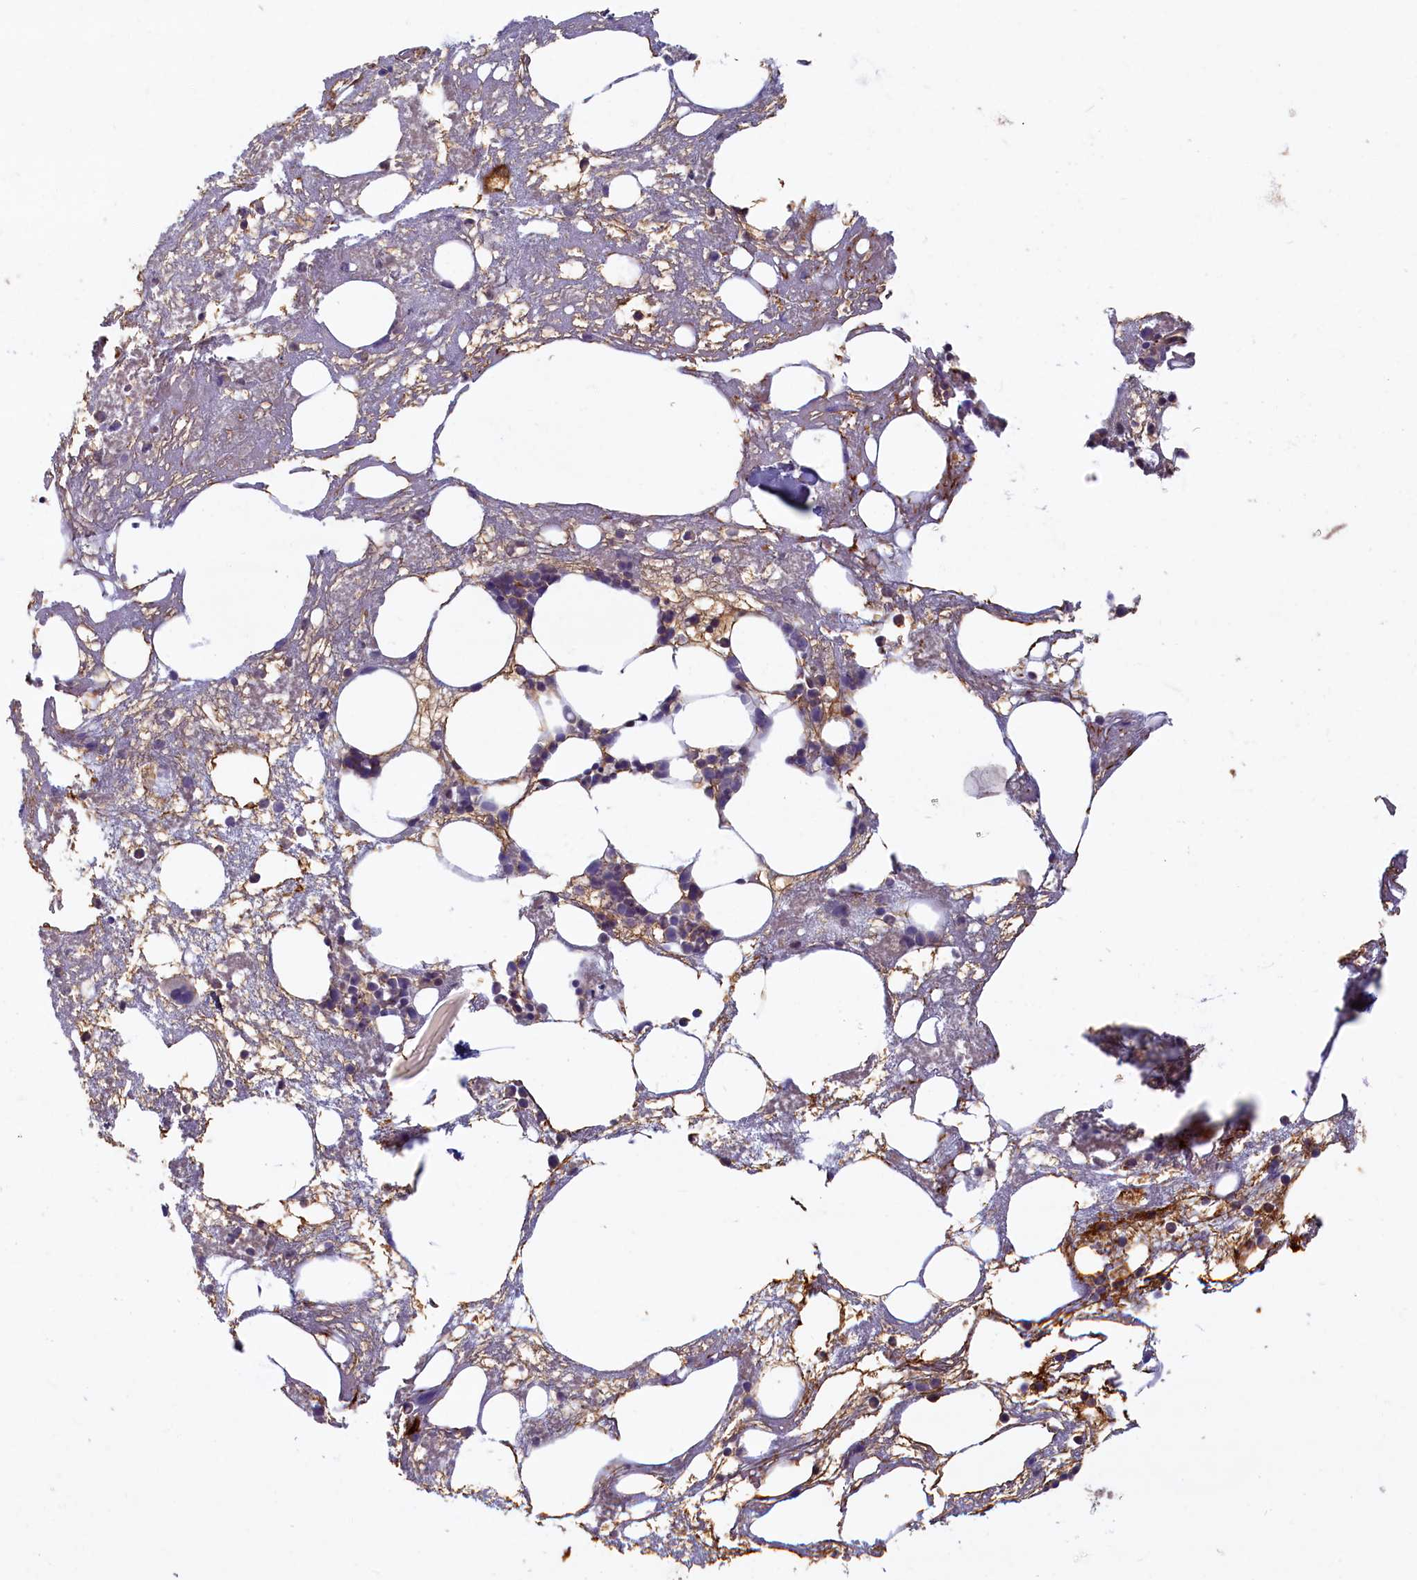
{"staining": {"intensity": "moderate", "quantity": "<25%", "location": "cytoplasmic/membranous"}, "tissue": "bone marrow", "cell_type": "Hematopoietic cells", "image_type": "normal", "snomed": [{"axis": "morphology", "description": "Normal tissue, NOS"}, {"axis": "topography", "description": "Bone marrow"}], "caption": "Immunohistochemistry (IHC) of normal bone marrow shows low levels of moderate cytoplasmic/membranous expression in approximately <25% of hematopoietic cells.", "gene": "FCSK", "patient": {"sex": "male", "age": 80}}